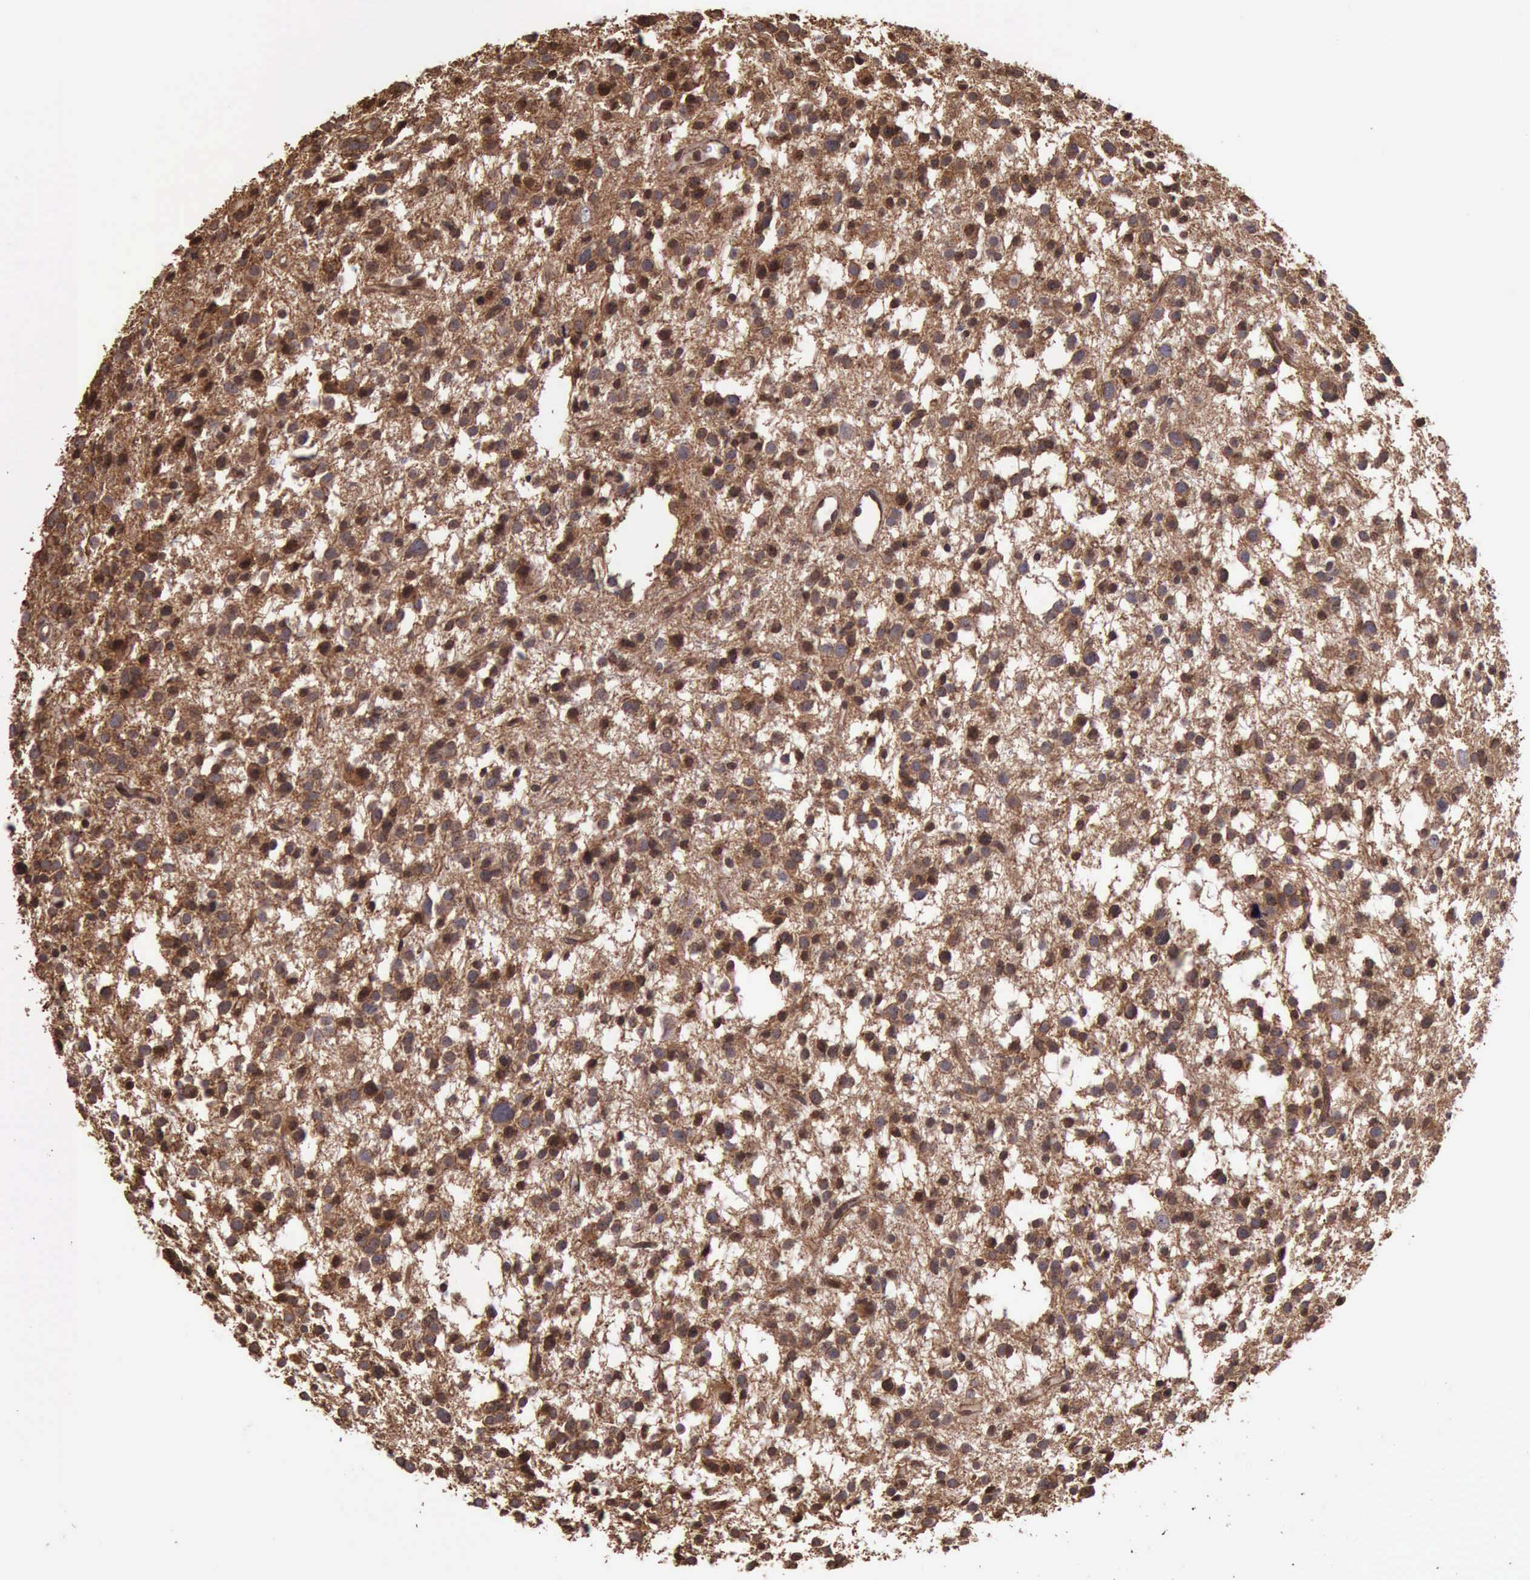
{"staining": {"intensity": "moderate", "quantity": ">75%", "location": "cytoplasmic/membranous,nuclear"}, "tissue": "glioma", "cell_type": "Tumor cells", "image_type": "cancer", "snomed": [{"axis": "morphology", "description": "Glioma, malignant, Low grade"}, {"axis": "topography", "description": "Brain"}], "caption": "A brown stain labels moderate cytoplasmic/membranous and nuclear expression of a protein in malignant glioma (low-grade) tumor cells.", "gene": "CTNNB1", "patient": {"sex": "female", "age": 36}}